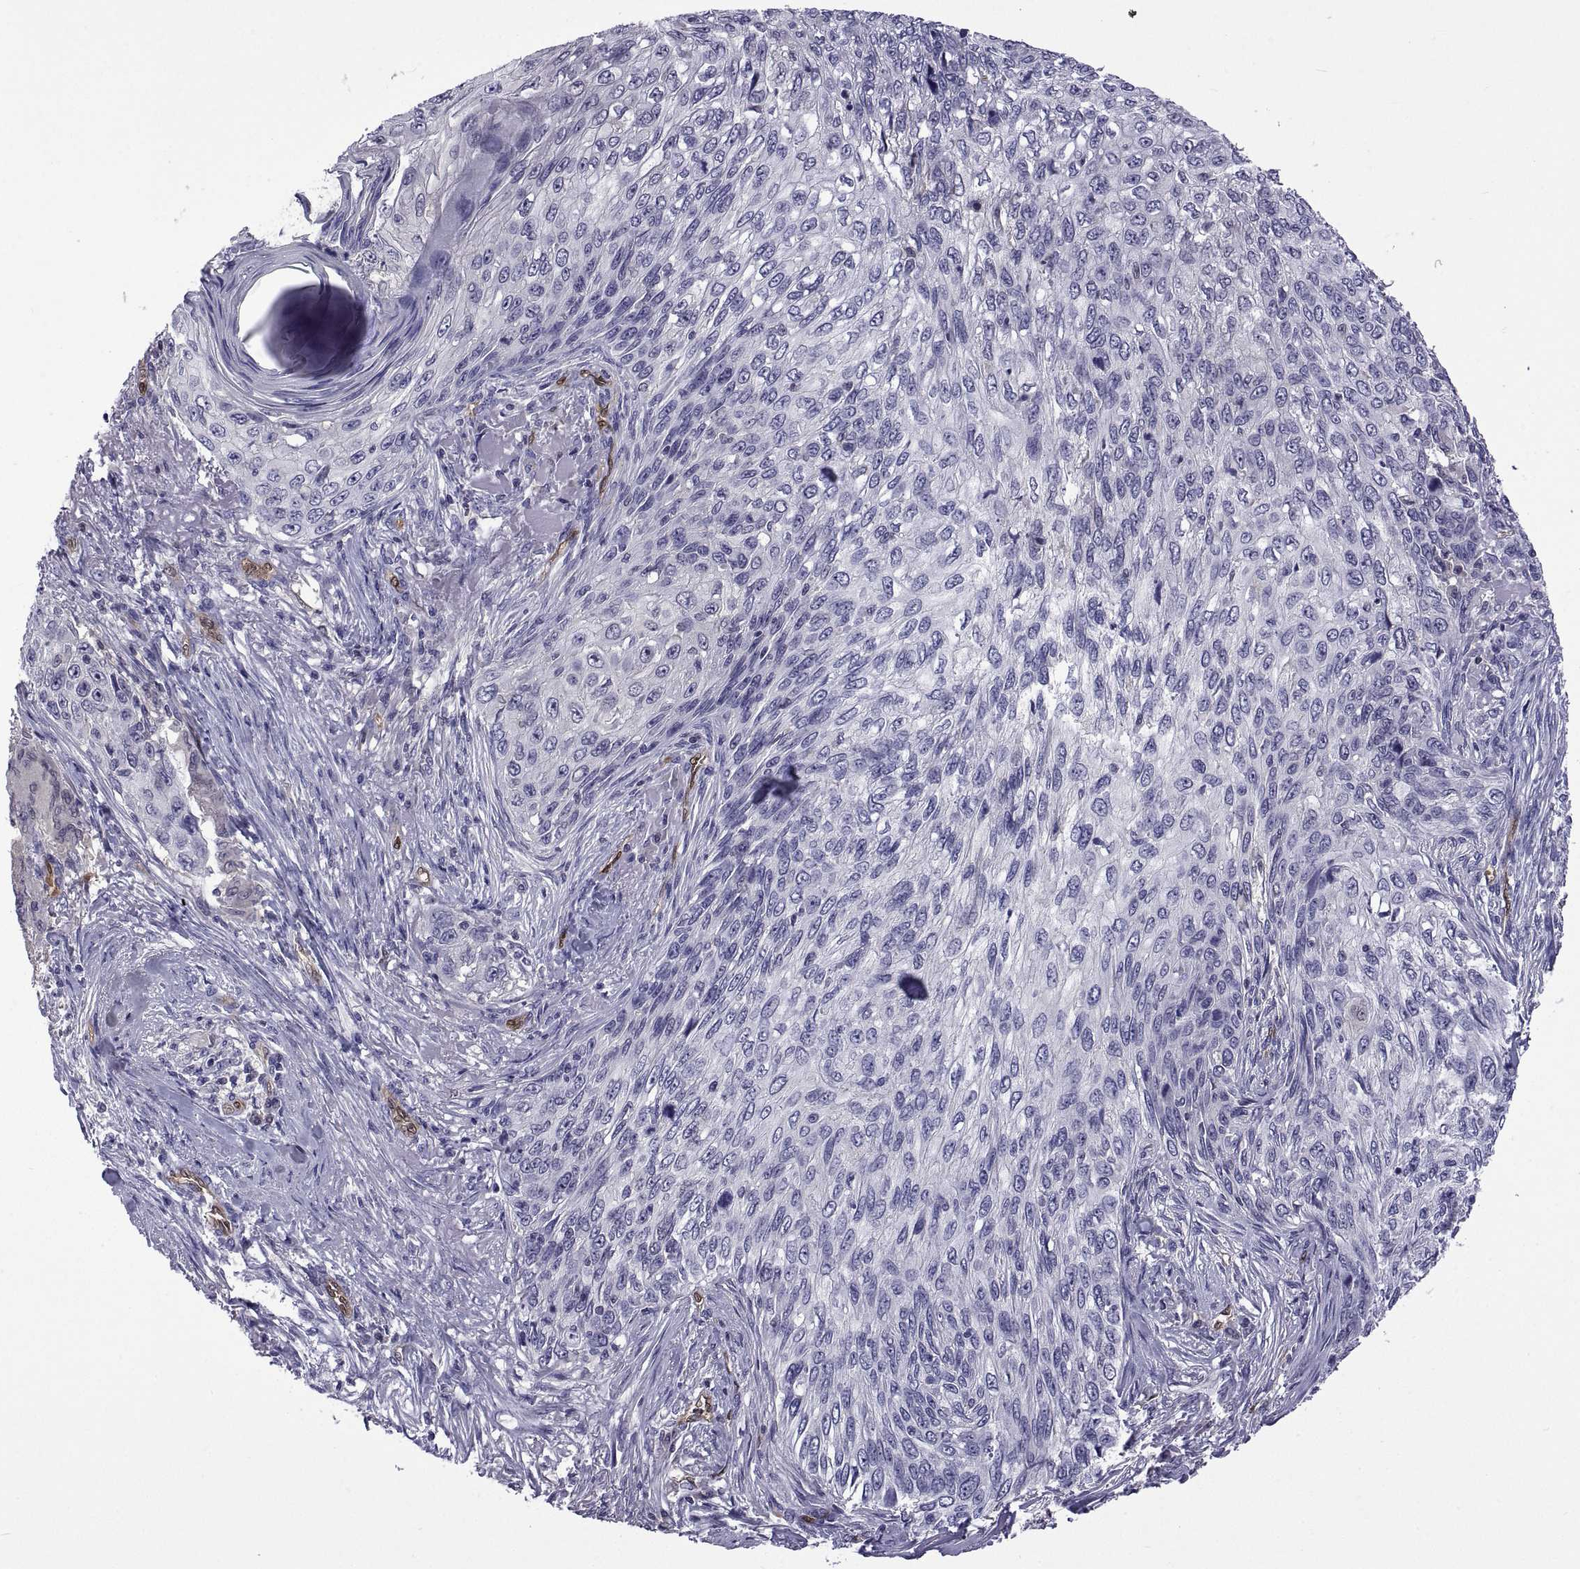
{"staining": {"intensity": "negative", "quantity": "none", "location": "none"}, "tissue": "skin cancer", "cell_type": "Tumor cells", "image_type": "cancer", "snomed": [{"axis": "morphology", "description": "Squamous cell carcinoma, NOS"}, {"axis": "topography", "description": "Skin"}], "caption": "Immunohistochemistry histopathology image of human skin cancer stained for a protein (brown), which displays no expression in tumor cells.", "gene": "LCN9", "patient": {"sex": "male", "age": 92}}